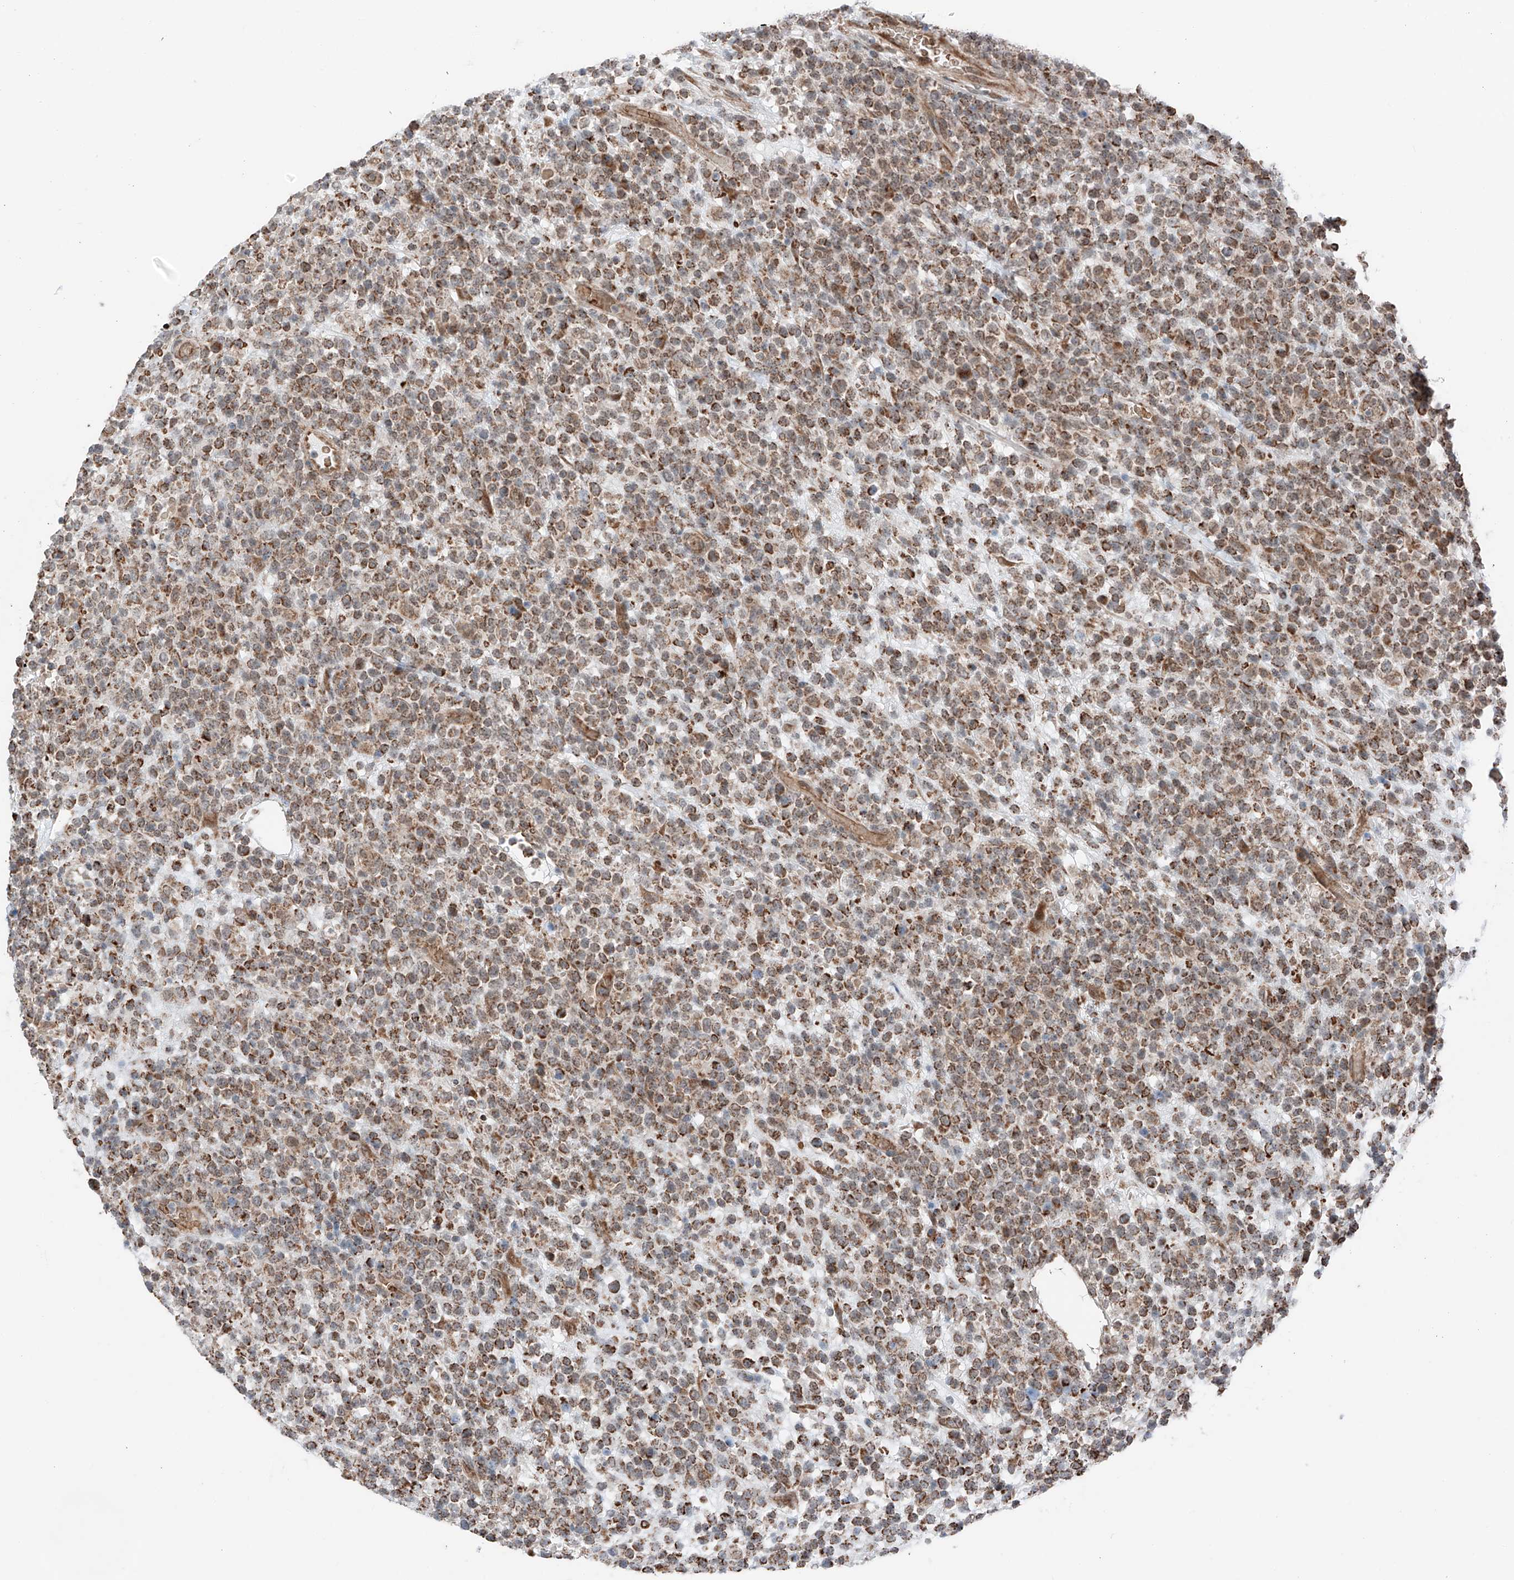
{"staining": {"intensity": "moderate", "quantity": ">75%", "location": "cytoplasmic/membranous"}, "tissue": "lymphoma", "cell_type": "Tumor cells", "image_type": "cancer", "snomed": [{"axis": "morphology", "description": "Malignant lymphoma, non-Hodgkin's type, High grade"}, {"axis": "topography", "description": "Colon"}], "caption": "A brown stain highlights moderate cytoplasmic/membranous positivity of a protein in human malignant lymphoma, non-Hodgkin's type (high-grade) tumor cells.", "gene": "ZSCAN29", "patient": {"sex": "female", "age": 53}}